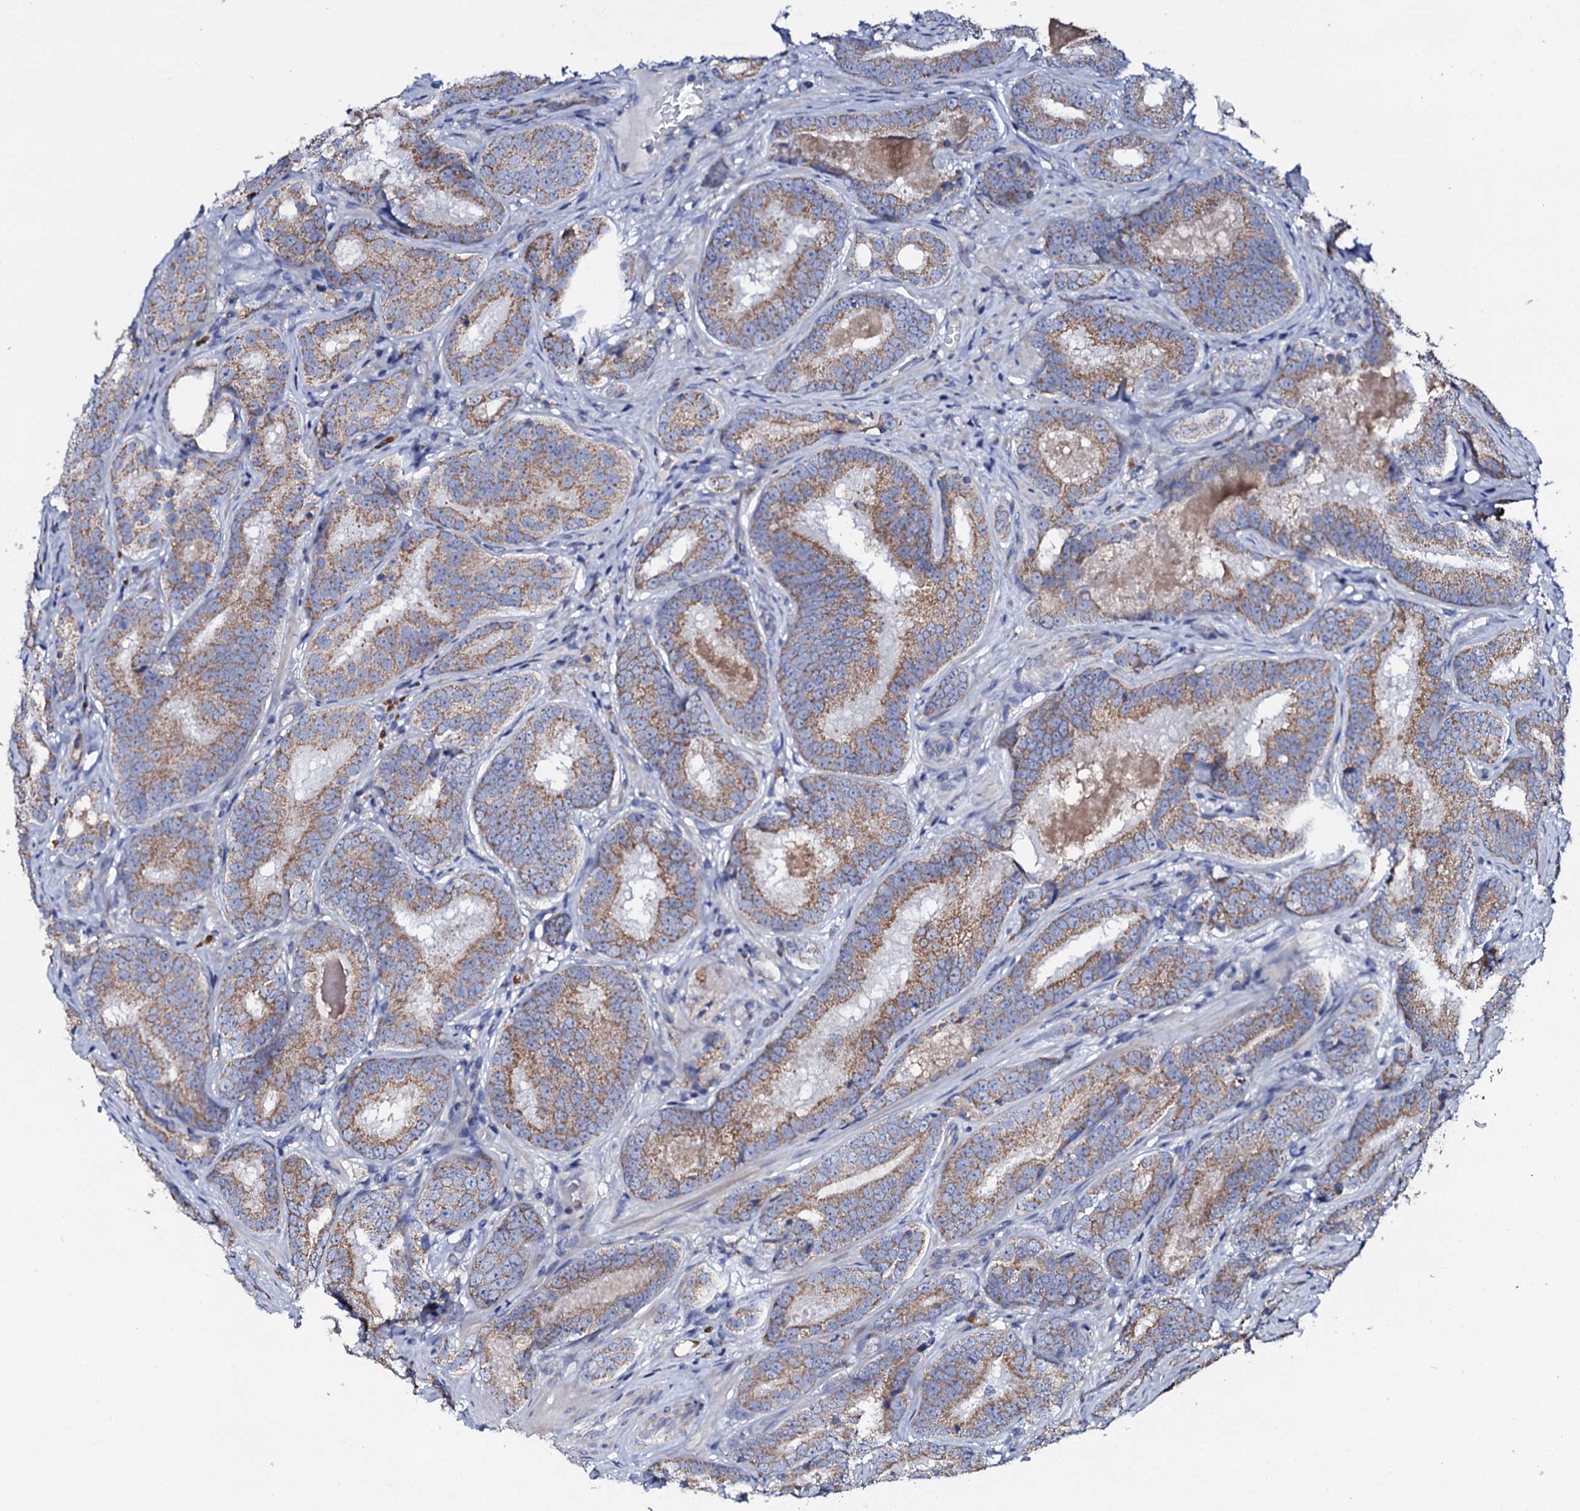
{"staining": {"intensity": "moderate", "quantity": ">75%", "location": "cytoplasmic/membranous"}, "tissue": "prostate cancer", "cell_type": "Tumor cells", "image_type": "cancer", "snomed": [{"axis": "morphology", "description": "Adenocarcinoma, High grade"}, {"axis": "topography", "description": "Prostate"}], "caption": "Prostate adenocarcinoma (high-grade) stained for a protein (brown) shows moderate cytoplasmic/membranous positive positivity in approximately >75% of tumor cells.", "gene": "TCAF2", "patient": {"sex": "male", "age": 57}}